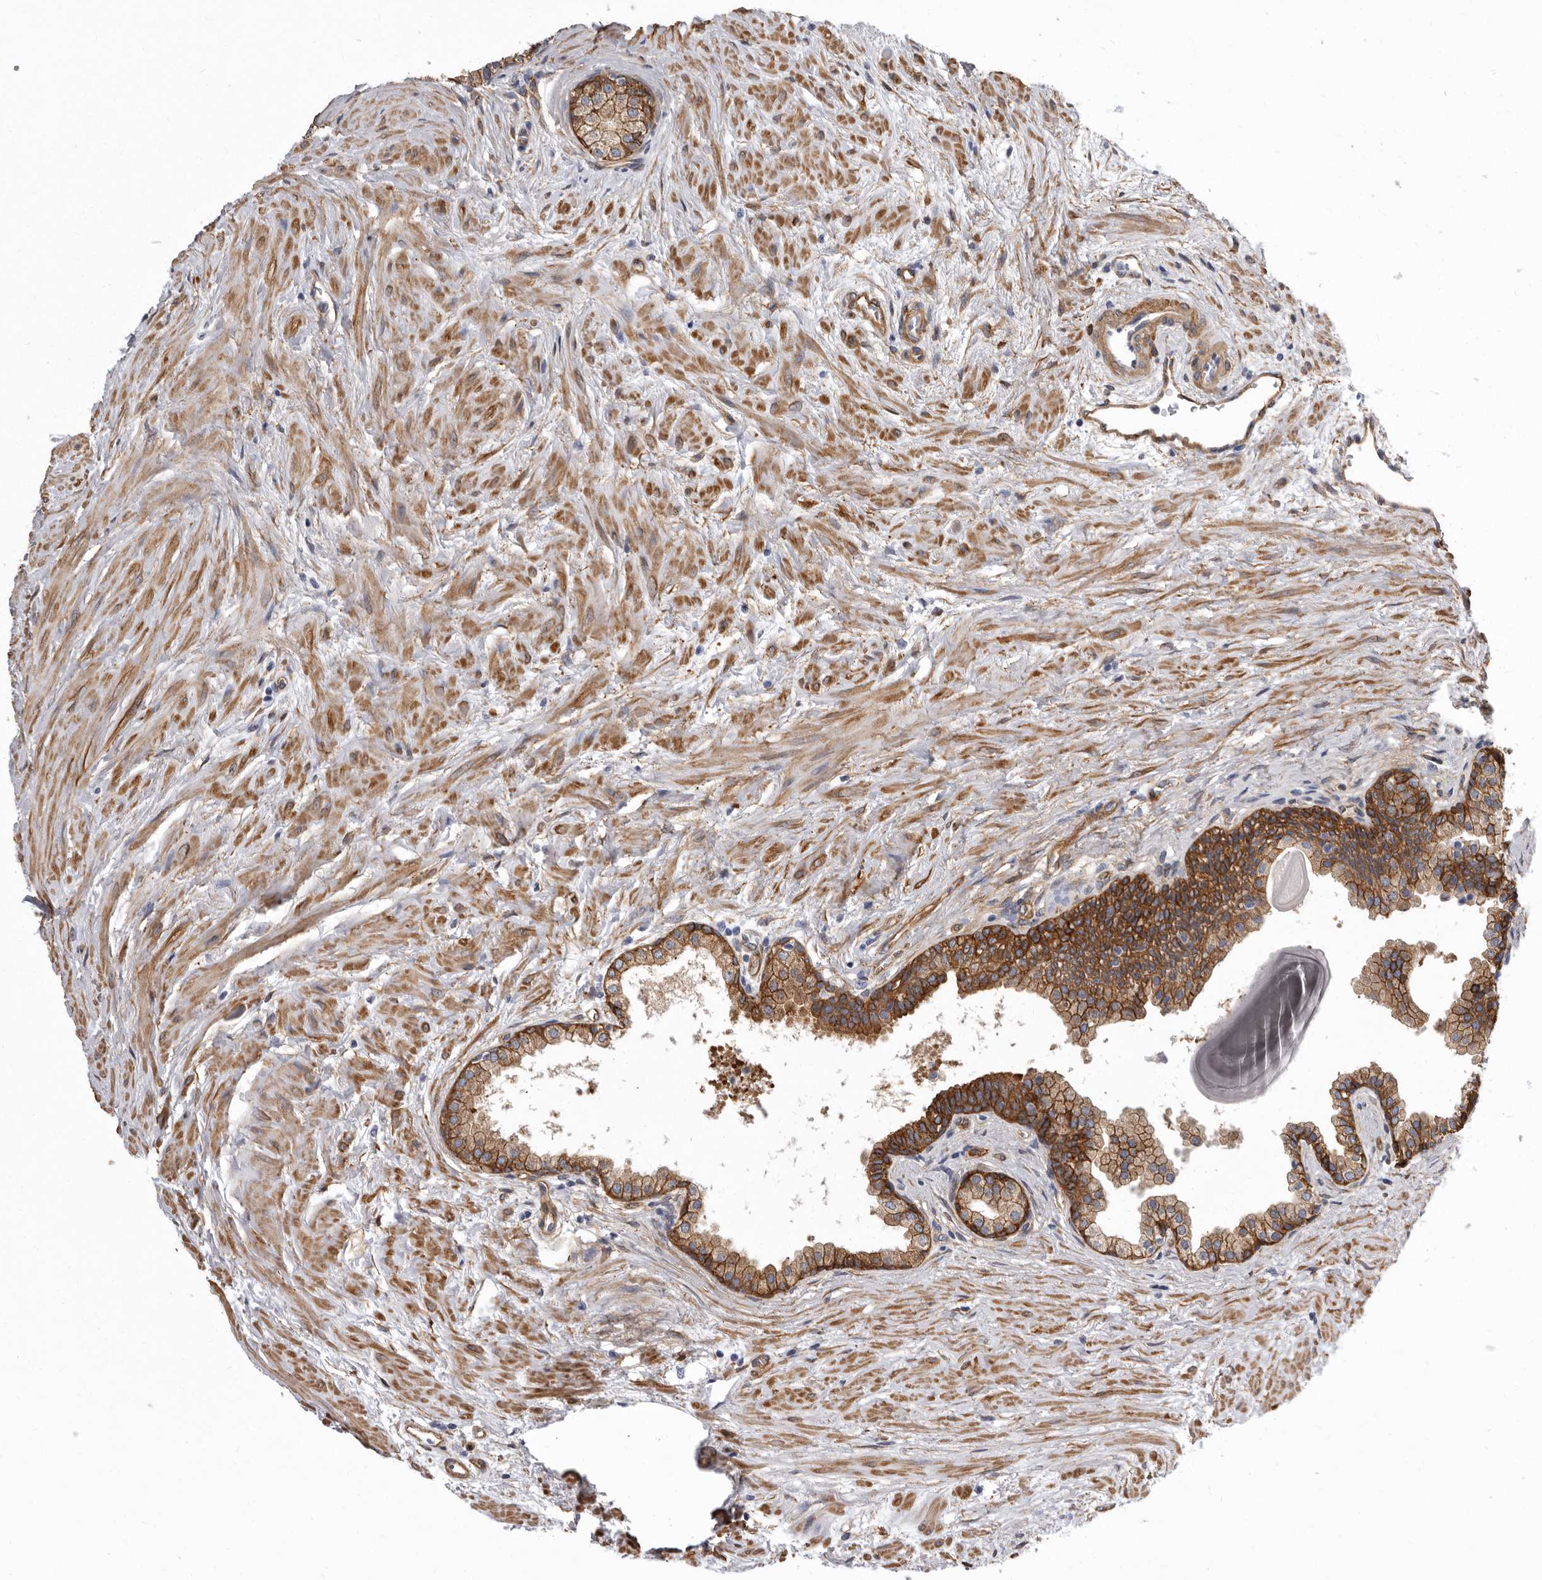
{"staining": {"intensity": "strong", "quantity": "25%-75%", "location": "cytoplasmic/membranous"}, "tissue": "prostate", "cell_type": "Glandular cells", "image_type": "normal", "snomed": [{"axis": "morphology", "description": "Normal tissue, NOS"}, {"axis": "topography", "description": "Prostate"}], "caption": "Protein expression analysis of benign prostate exhibits strong cytoplasmic/membranous staining in about 25%-75% of glandular cells.", "gene": "ENAH", "patient": {"sex": "male", "age": 48}}